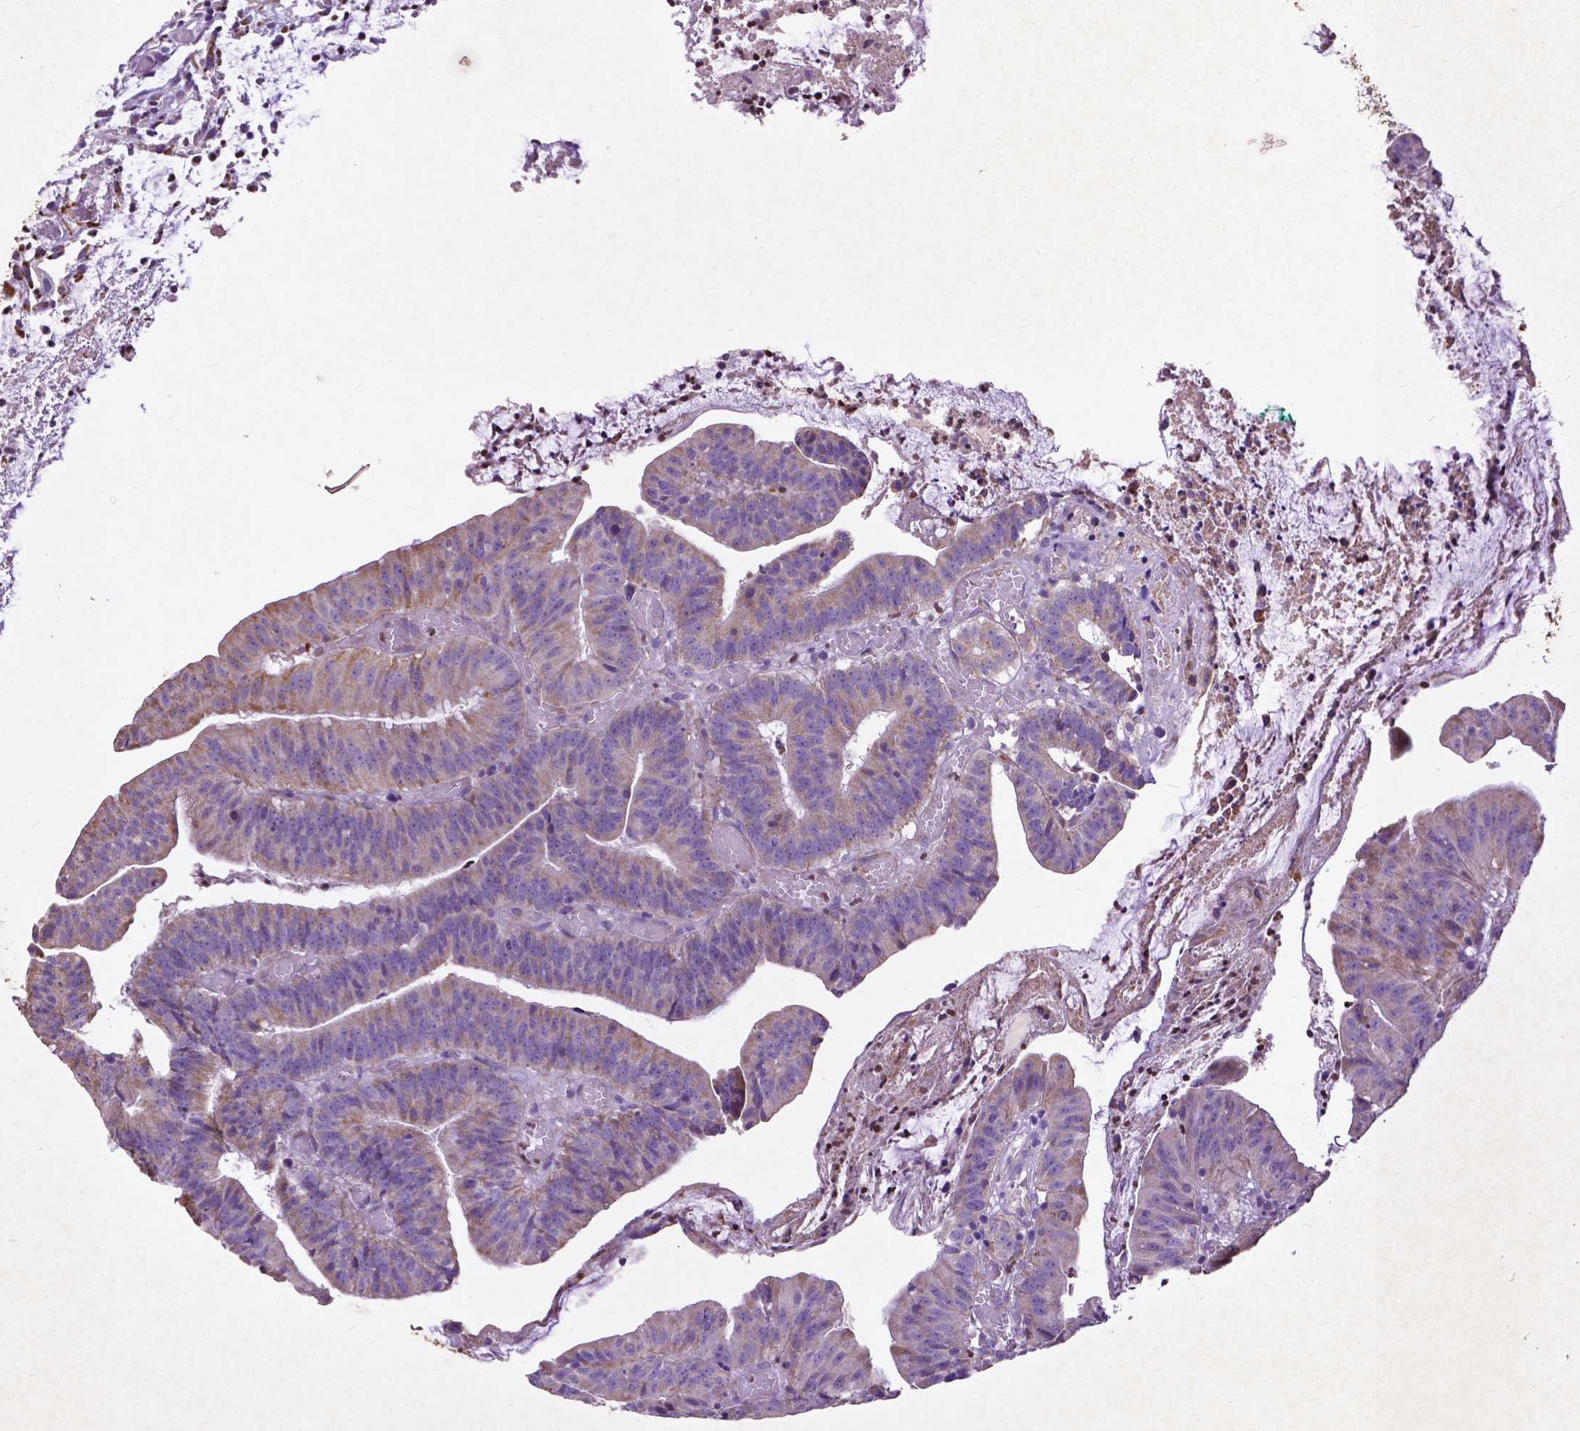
{"staining": {"intensity": "weak", "quantity": "25%-75%", "location": "cytoplasmic/membranous"}, "tissue": "colorectal cancer", "cell_type": "Tumor cells", "image_type": "cancer", "snomed": [{"axis": "morphology", "description": "Adenocarcinoma, NOS"}, {"axis": "topography", "description": "Colon"}], "caption": "This micrograph displays IHC staining of human adenocarcinoma (colorectal), with low weak cytoplasmic/membranous staining in about 25%-75% of tumor cells.", "gene": "THEGL", "patient": {"sex": "female", "age": 78}}